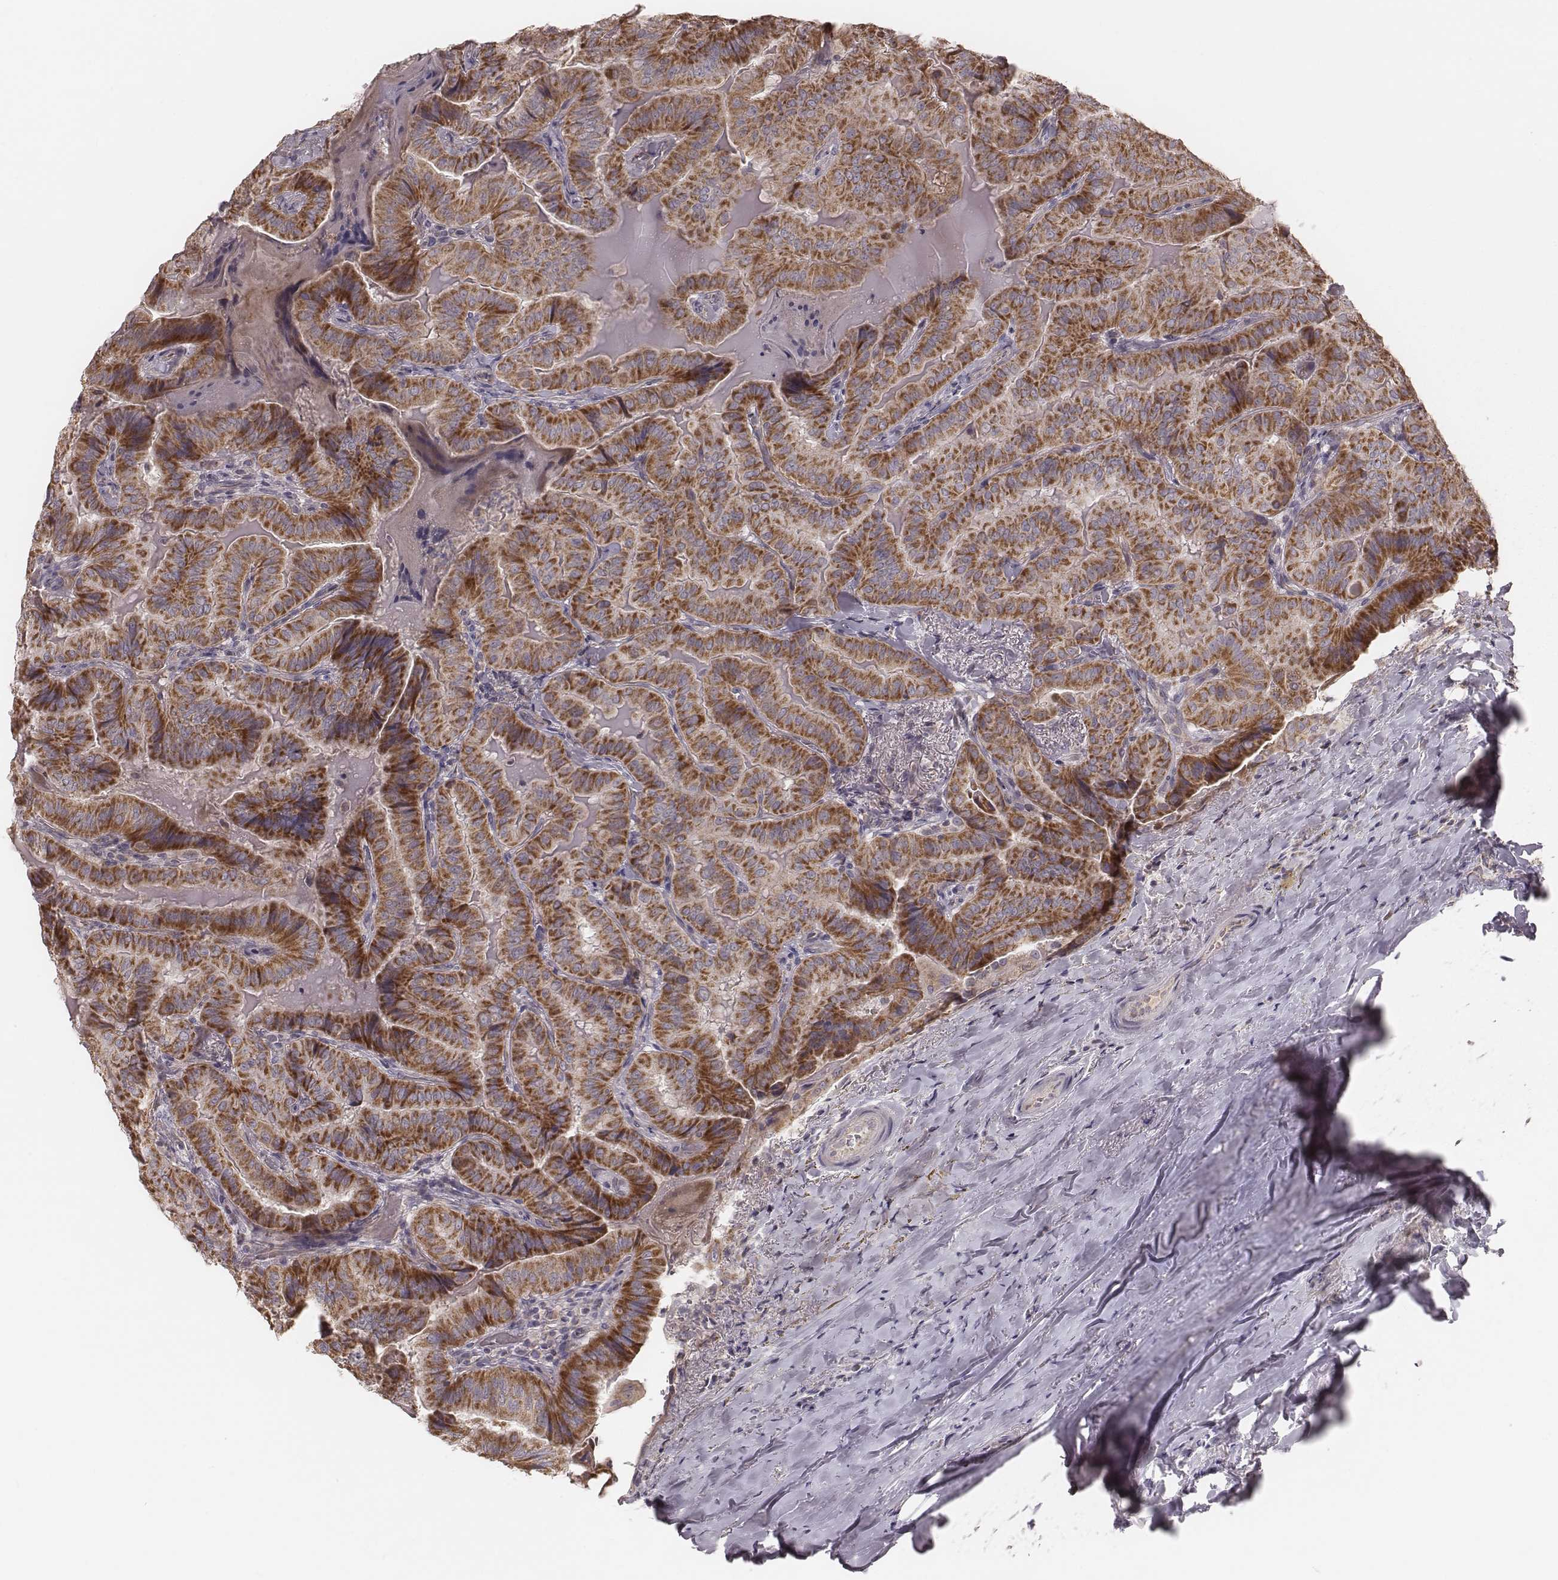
{"staining": {"intensity": "strong", "quantity": "25%-75%", "location": "cytoplasmic/membranous"}, "tissue": "thyroid cancer", "cell_type": "Tumor cells", "image_type": "cancer", "snomed": [{"axis": "morphology", "description": "Papillary adenocarcinoma, NOS"}, {"axis": "topography", "description": "Thyroid gland"}], "caption": "Immunohistochemistry (IHC) image of human papillary adenocarcinoma (thyroid) stained for a protein (brown), which reveals high levels of strong cytoplasmic/membranous expression in approximately 25%-75% of tumor cells.", "gene": "MRPS27", "patient": {"sex": "female", "age": 68}}